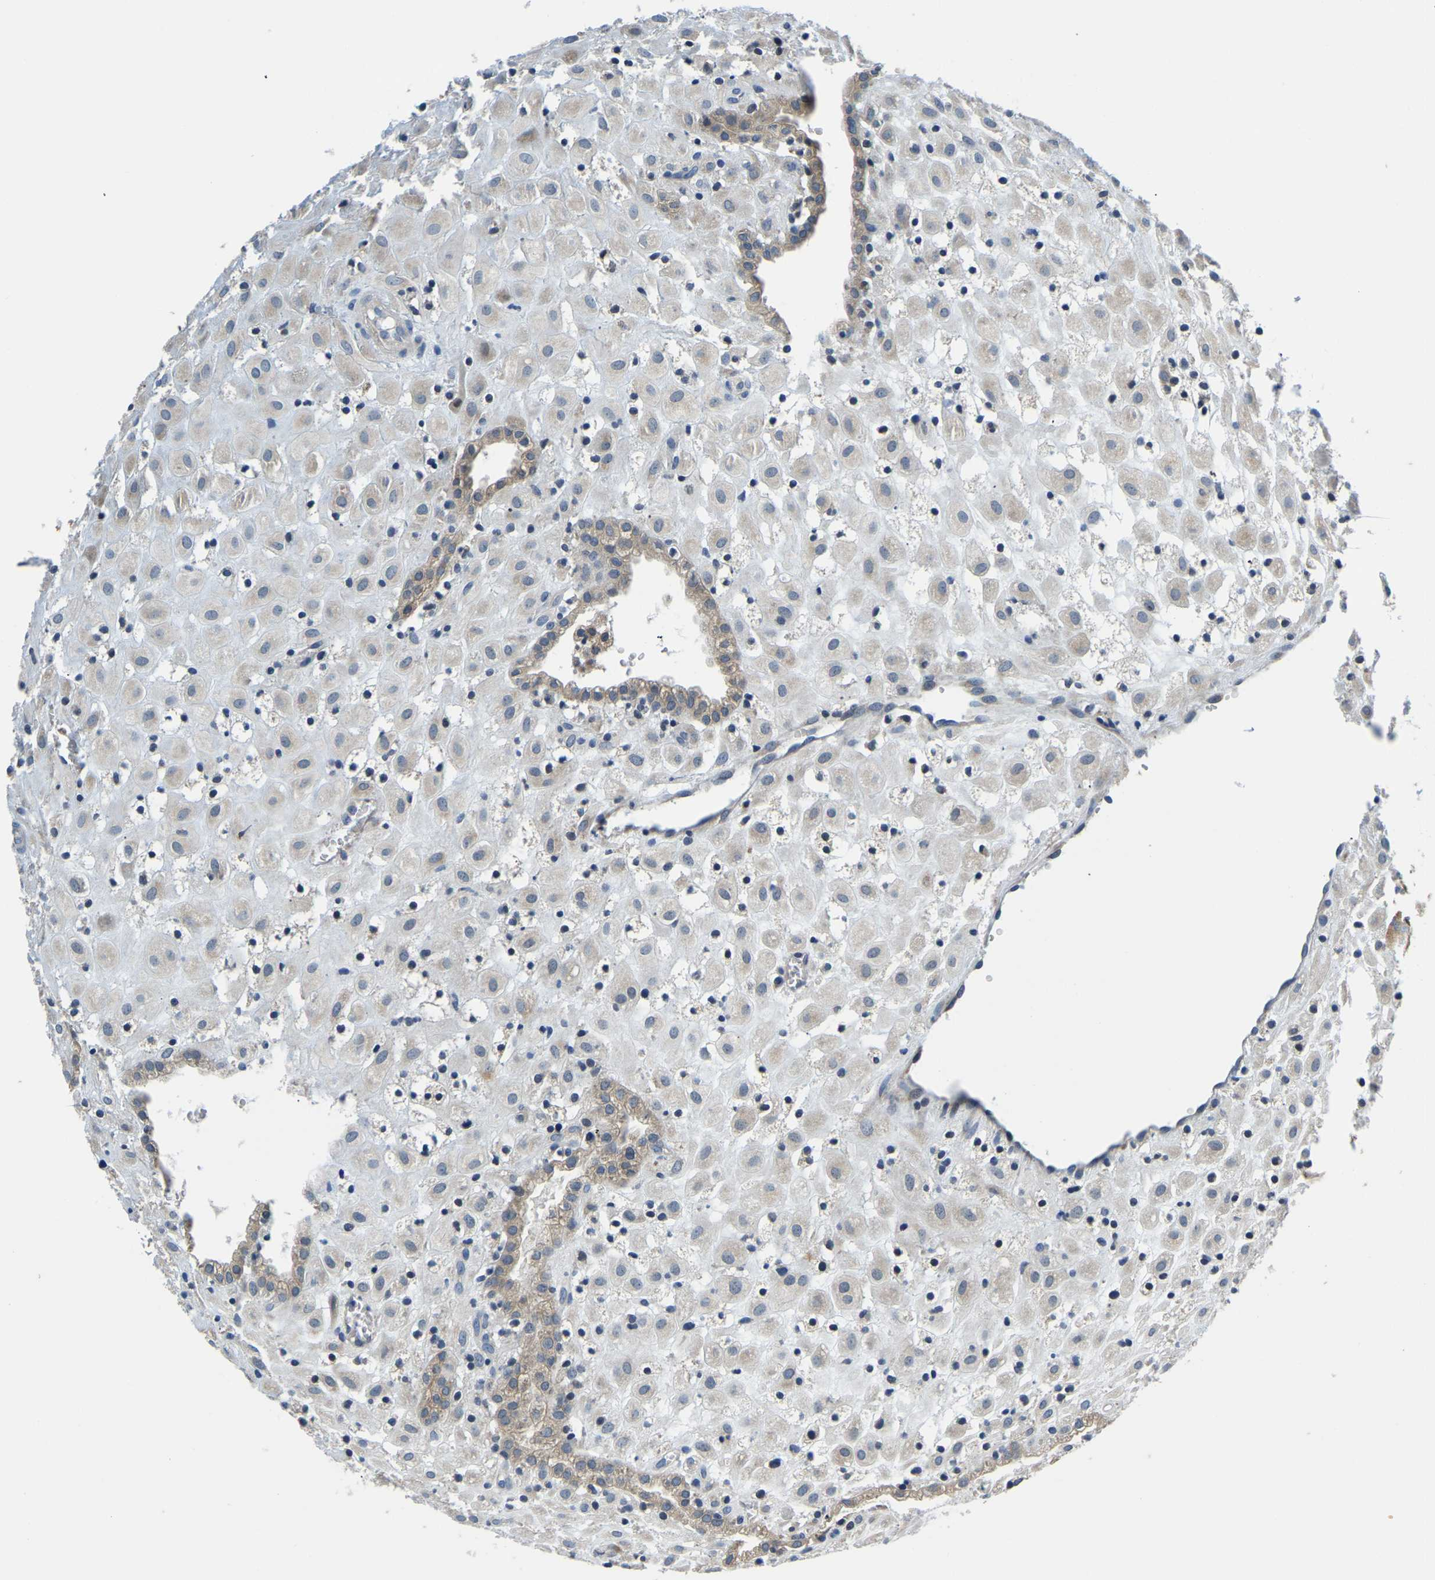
{"staining": {"intensity": "weak", "quantity": "25%-75%", "location": "cytoplasmic/membranous"}, "tissue": "placenta", "cell_type": "Decidual cells", "image_type": "normal", "snomed": [{"axis": "morphology", "description": "Normal tissue, NOS"}, {"axis": "topography", "description": "Placenta"}], "caption": "This micrograph shows immunohistochemistry (IHC) staining of unremarkable human placenta, with low weak cytoplasmic/membranous positivity in approximately 25%-75% of decidual cells.", "gene": "LIAS", "patient": {"sex": "female", "age": 18}}